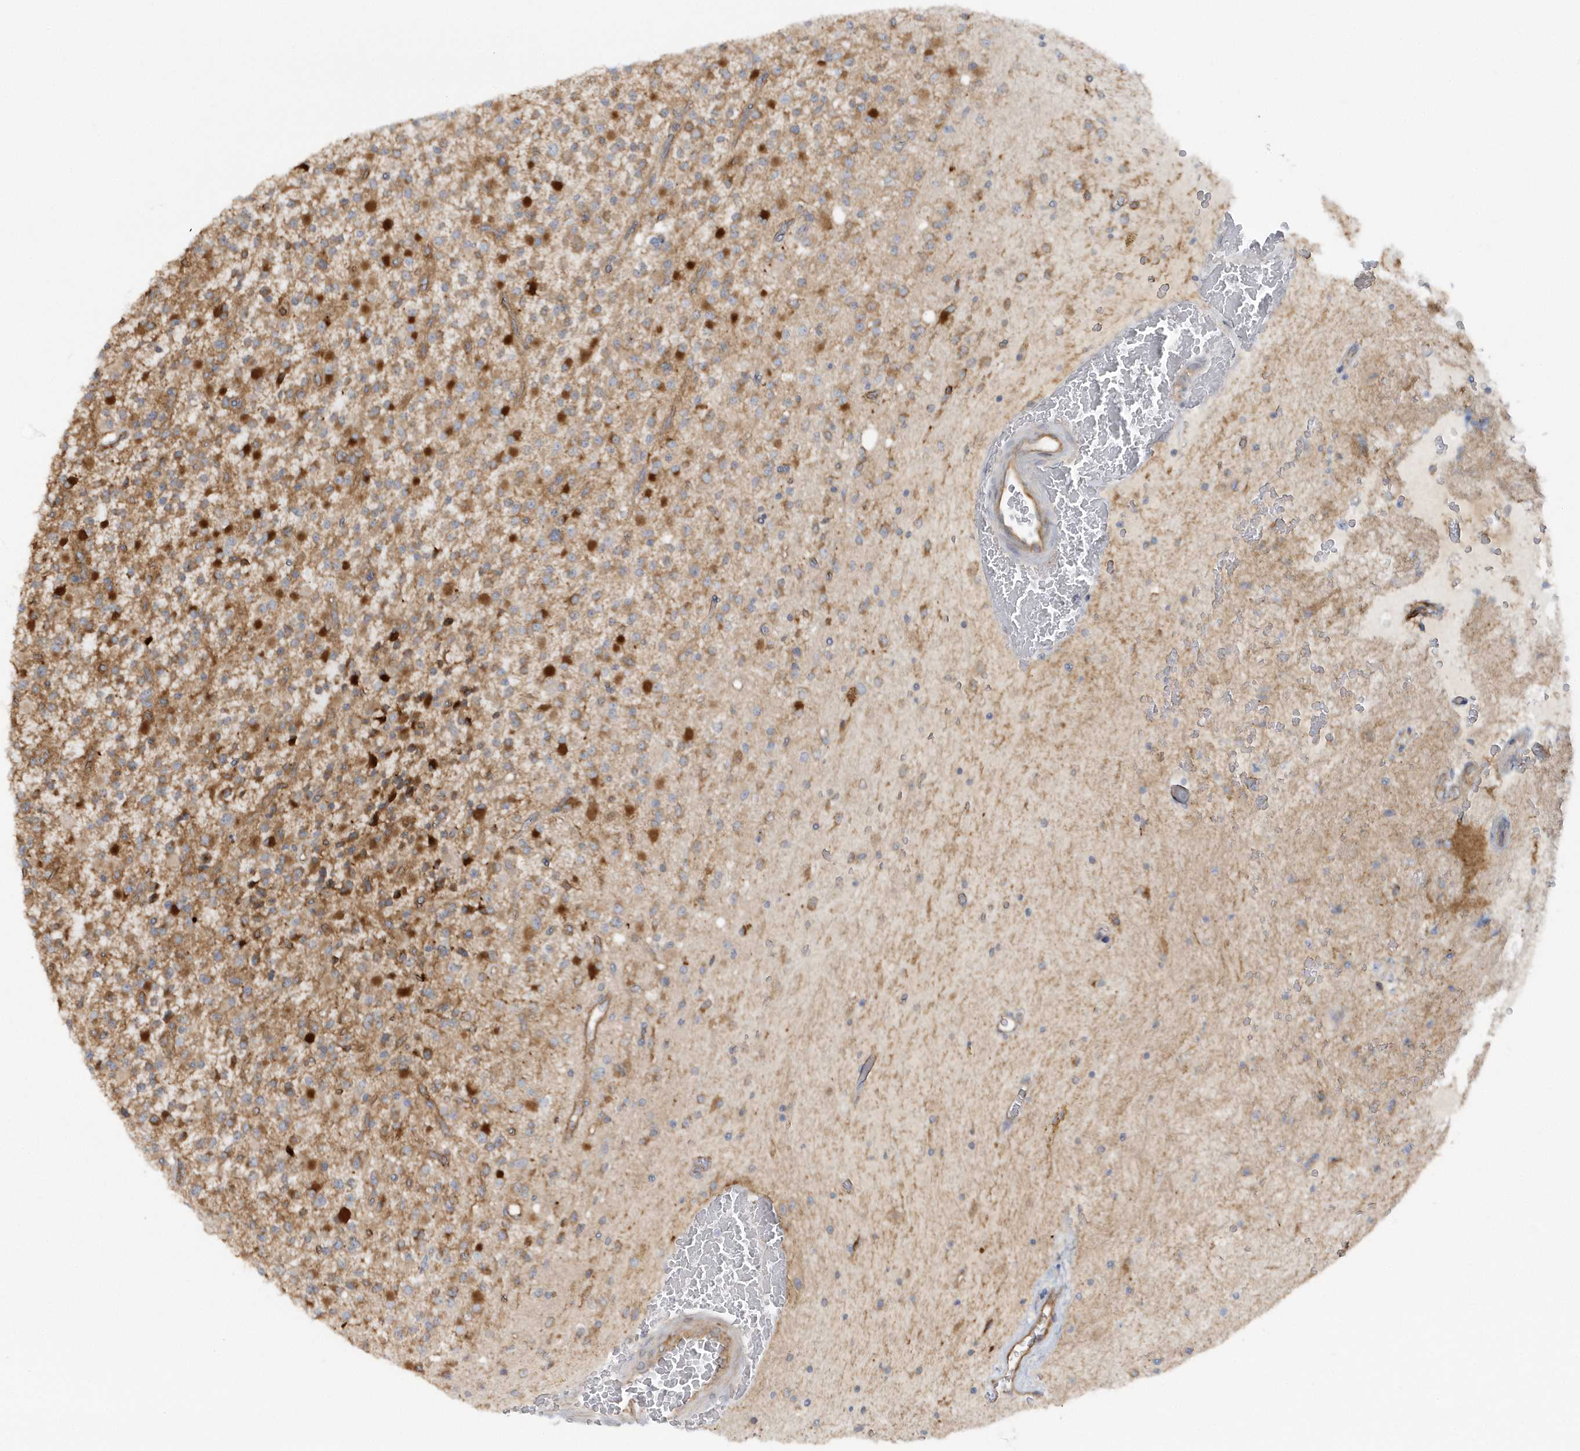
{"staining": {"intensity": "strong", "quantity": "25%-75%", "location": "cytoplasmic/membranous"}, "tissue": "glioma", "cell_type": "Tumor cells", "image_type": "cancer", "snomed": [{"axis": "morphology", "description": "Glioma, malignant, High grade"}, {"axis": "topography", "description": "Brain"}], "caption": "A brown stain highlights strong cytoplasmic/membranous staining of a protein in human malignant glioma (high-grade) tumor cells.", "gene": "RAI14", "patient": {"sex": "male", "age": 34}}